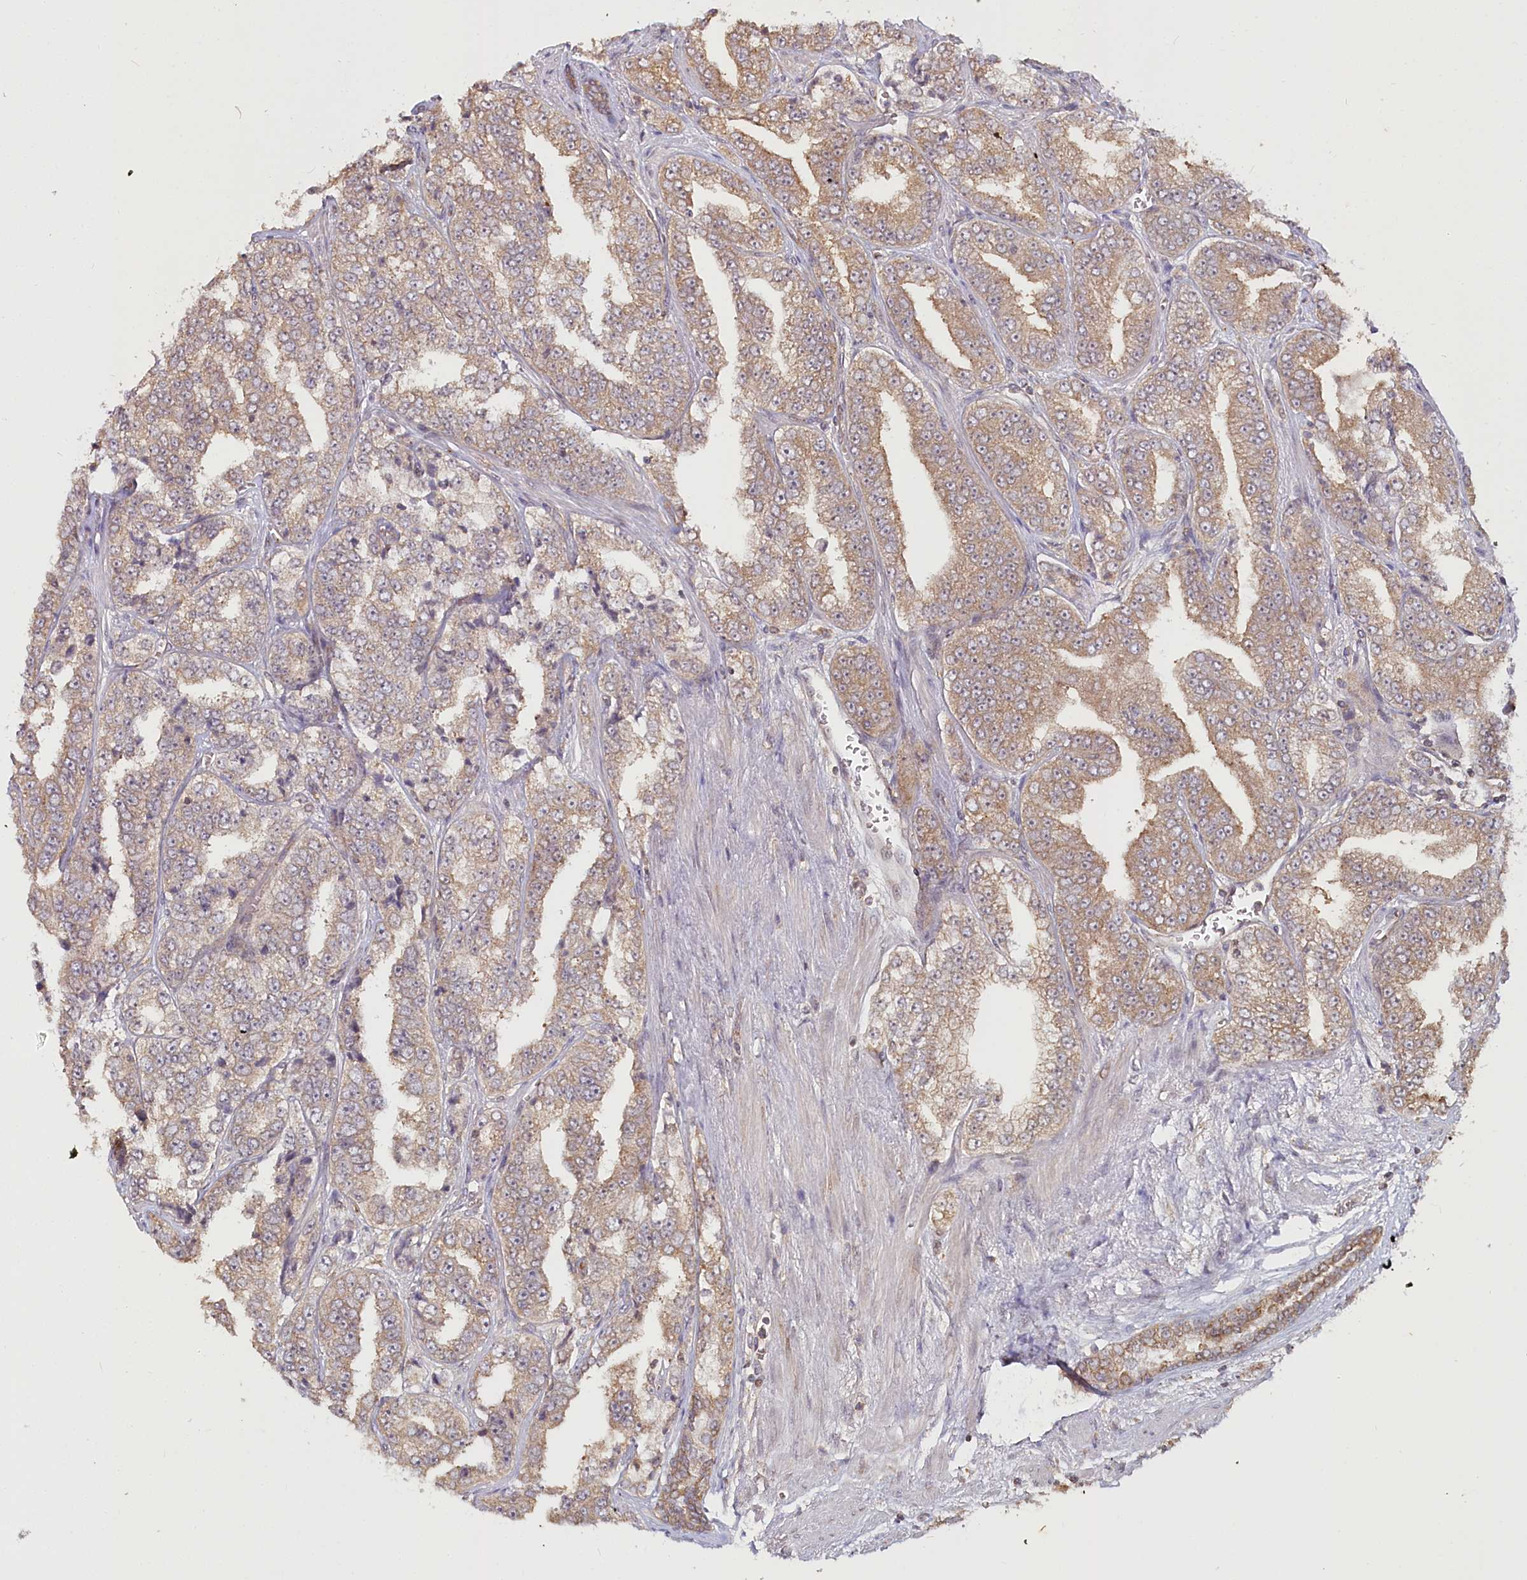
{"staining": {"intensity": "moderate", "quantity": ">75%", "location": "cytoplasmic/membranous"}, "tissue": "prostate cancer", "cell_type": "Tumor cells", "image_type": "cancer", "snomed": [{"axis": "morphology", "description": "Adenocarcinoma, High grade"}, {"axis": "topography", "description": "Prostate"}], "caption": "Prostate high-grade adenocarcinoma tissue exhibits moderate cytoplasmic/membranous expression in approximately >75% of tumor cells, visualized by immunohistochemistry. The protein is stained brown, and the nuclei are stained in blue (DAB IHC with brightfield microscopy, high magnification).", "gene": "OTUD4", "patient": {"sex": "male", "age": 71}}